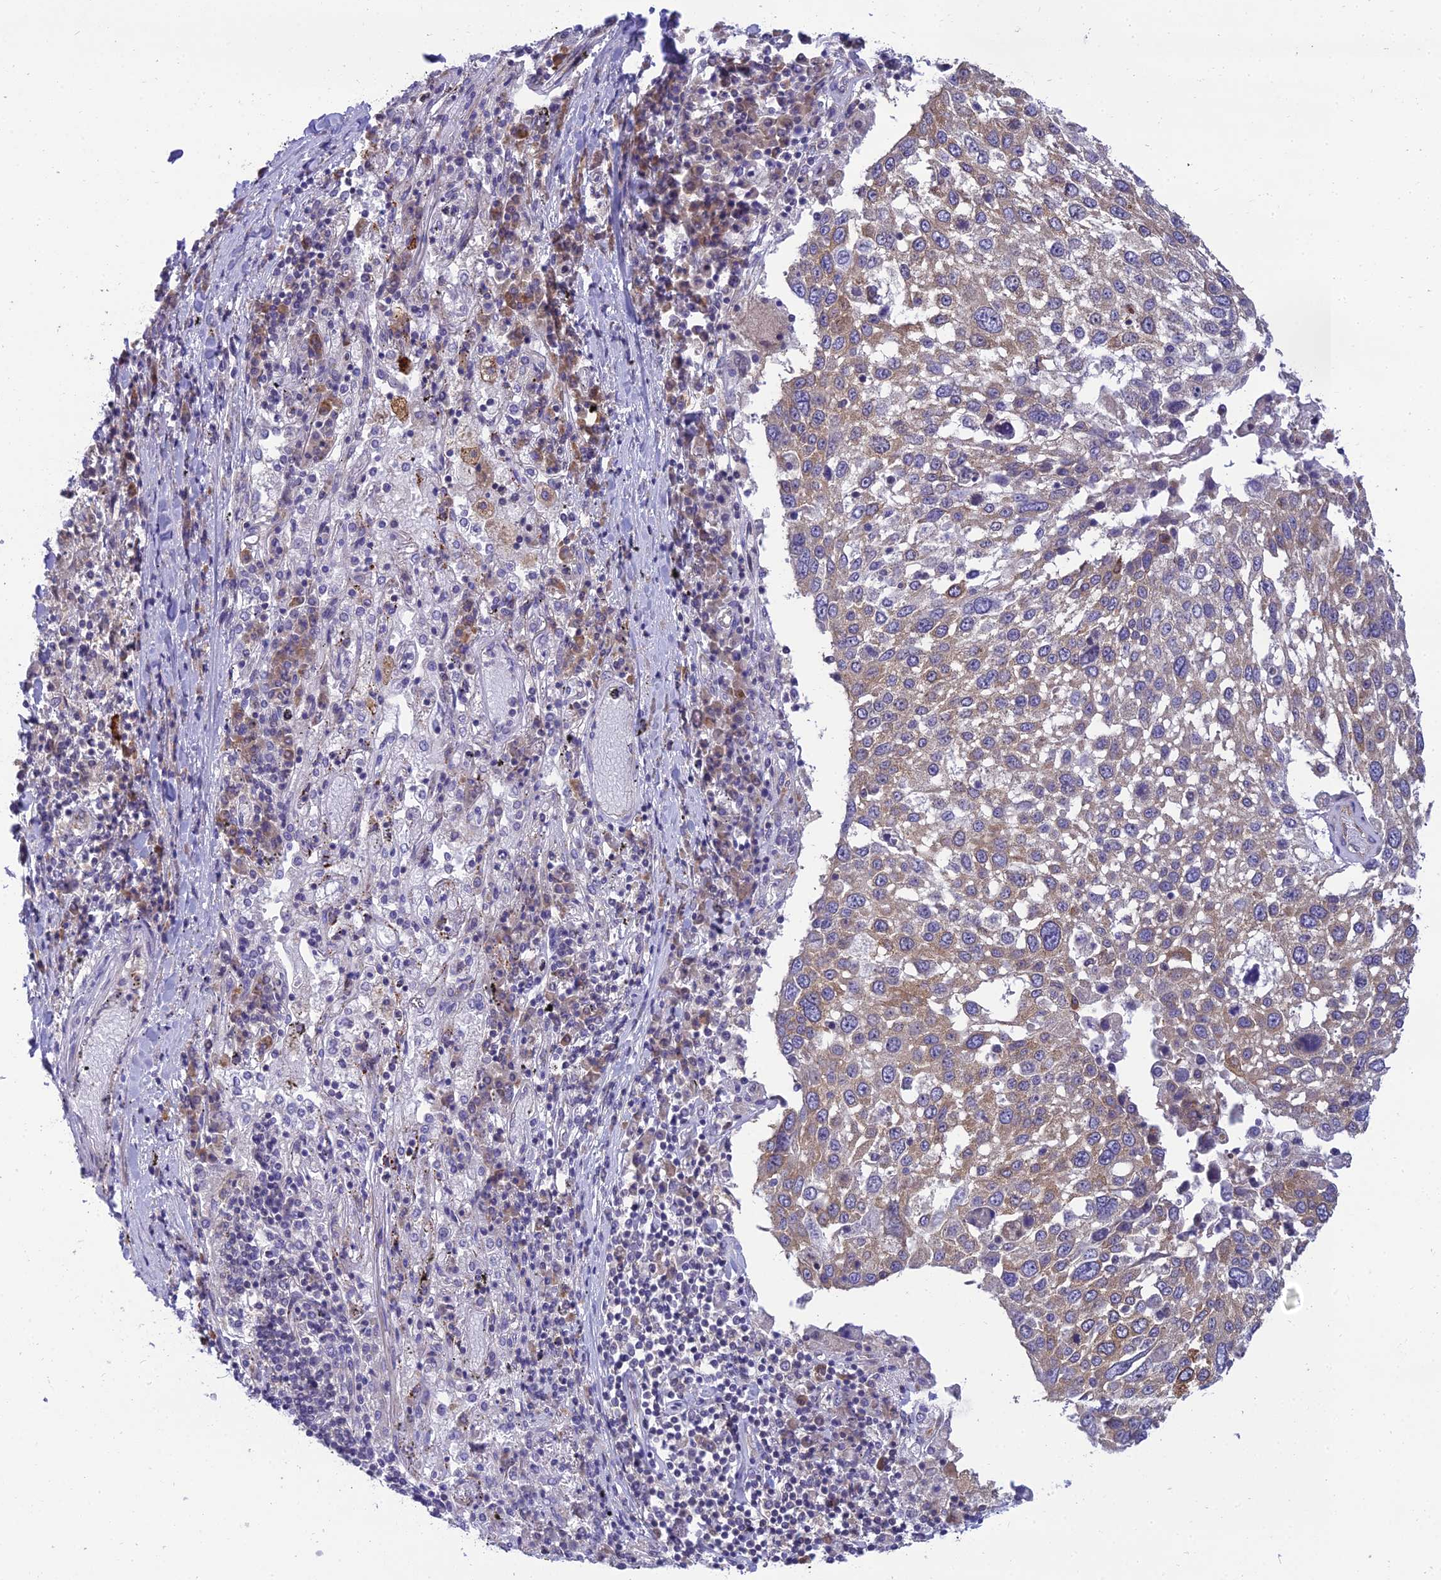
{"staining": {"intensity": "weak", "quantity": ">75%", "location": "cytoplasmic/membranous"}, "tissue": "lung cancer", "cell_type": "Tumor cells", "image_type": "cancer", "snomed": [{"axis": "morphology", "description": "Squamous cell carcinoma, NOS"}, {"axis": "topography", "description": "Lung"}], "caption": "Tumor cells reveal low levels of weak cytoplasmic/membranous expression in approximately >75% of cells in lung cancer (squamous cell carcinoma). The protein of interest is stained brown, and the nuclei are stained in blue (DAB (3,3'-diaminobenzidine) IHC with brightfield microscopy, high magnification).", "gene": "CLCN7", "patient": {"sex": "male", "age": 65}}